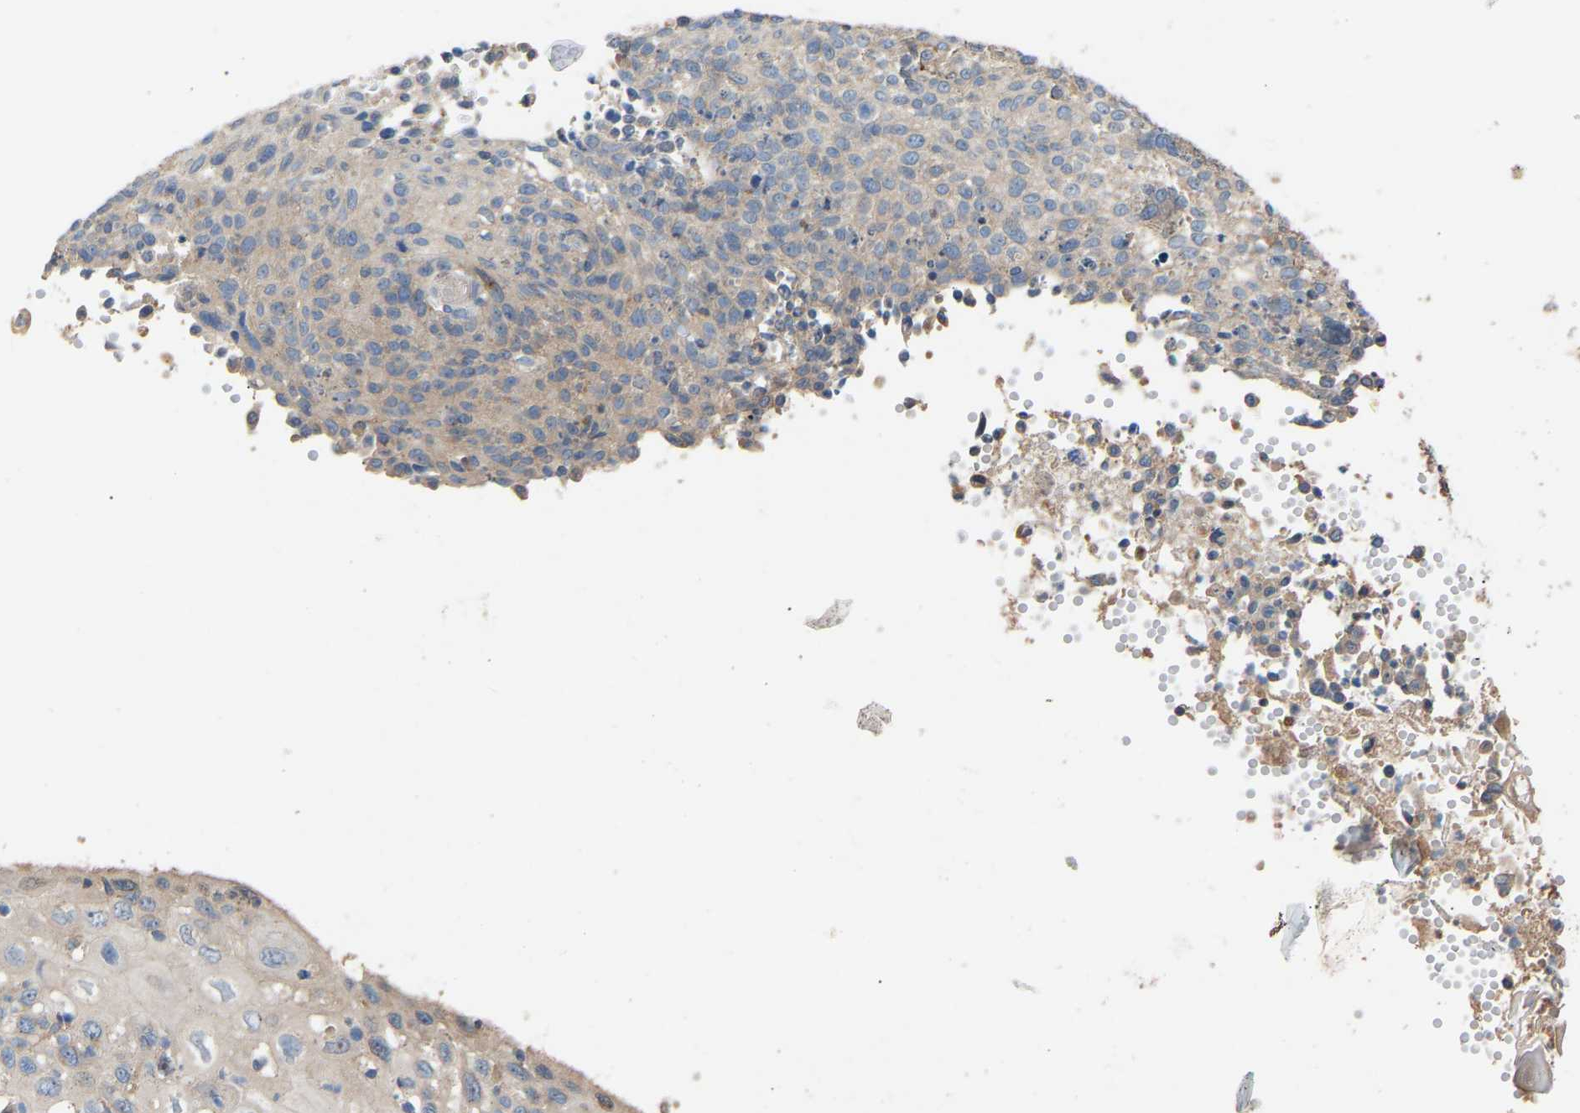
{"staining": {"intensity": "weak", "quantity": "<25%", "location": "cytoplasmic/membranous"}, "tissue": "cervical cancer", "cell_type": "Tumor cells", "image_type": "cancer", "snomed": [{"axis": "morphology", "description": "Squamous cell carcinoma, NOS"}, {"axis": "topography", "description": "Cervix"}], "caption": "This photomicrograph is of squamous cell carcinoma (cervical) stained with IHC to label a protein in brown with the nuclei are counter-stained blue. There is no positivity in tumor cells.", "gene": "RGP1", "patient": {"sex": "female", "age": 70}}